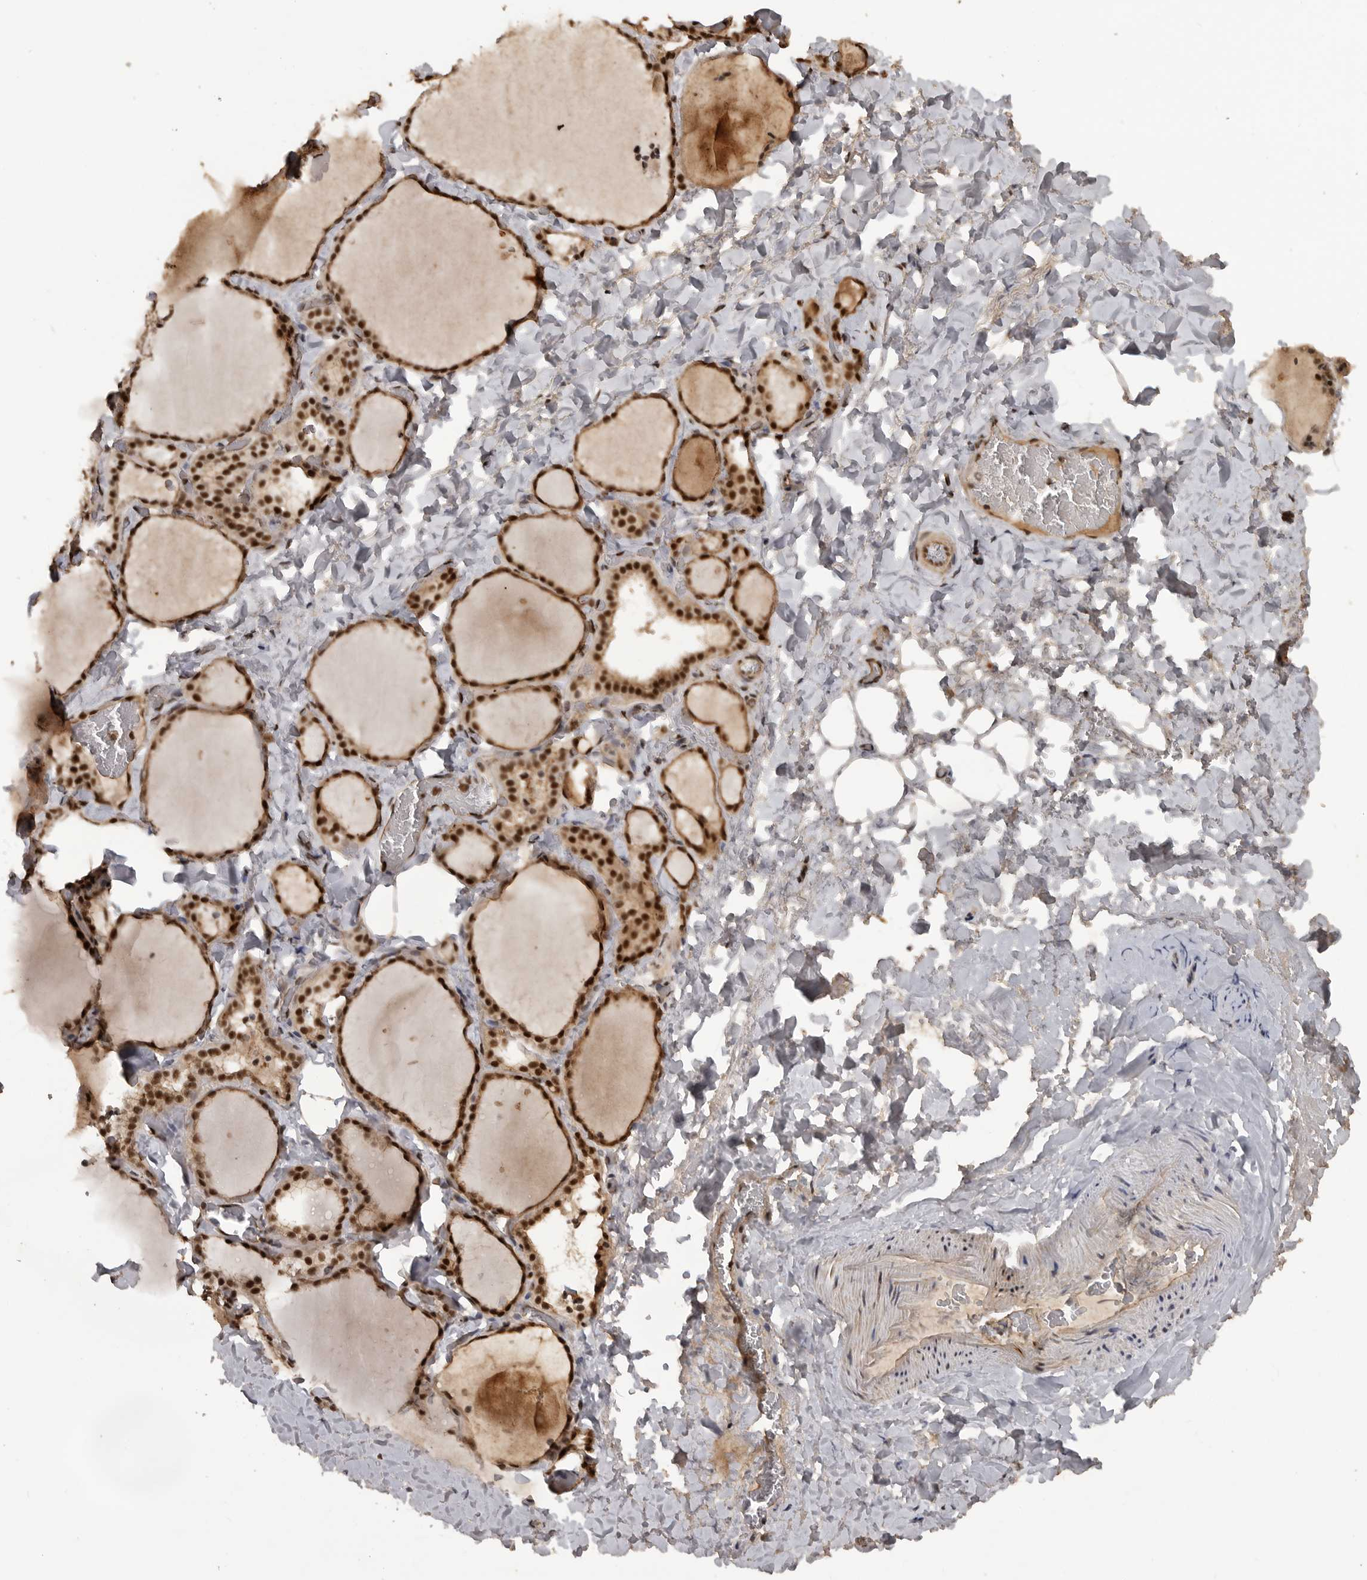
{"staining": {"intensity": "strong", "quantity": ">75%", "location": "nuclear"}, "tissue": "thyroid gland", "cell_type": "Glandular cells", "image_type": "normal", "snomed": [{"axis": "morphology", "description": "Normal tissue, NOS"}, {"axis": "topography", "description": "Thyroid gland"}], "caption": "Glandular cells demonstrate high levels of strong nuclear expression in about >75% of cells in benign thyroid gland. (DAB (3,3'-diaminobenzidine) IHC with brightfield microscopy, high magnification).", "gene": "CBLL1", "patient": {"sex": "female", "age": 22}}